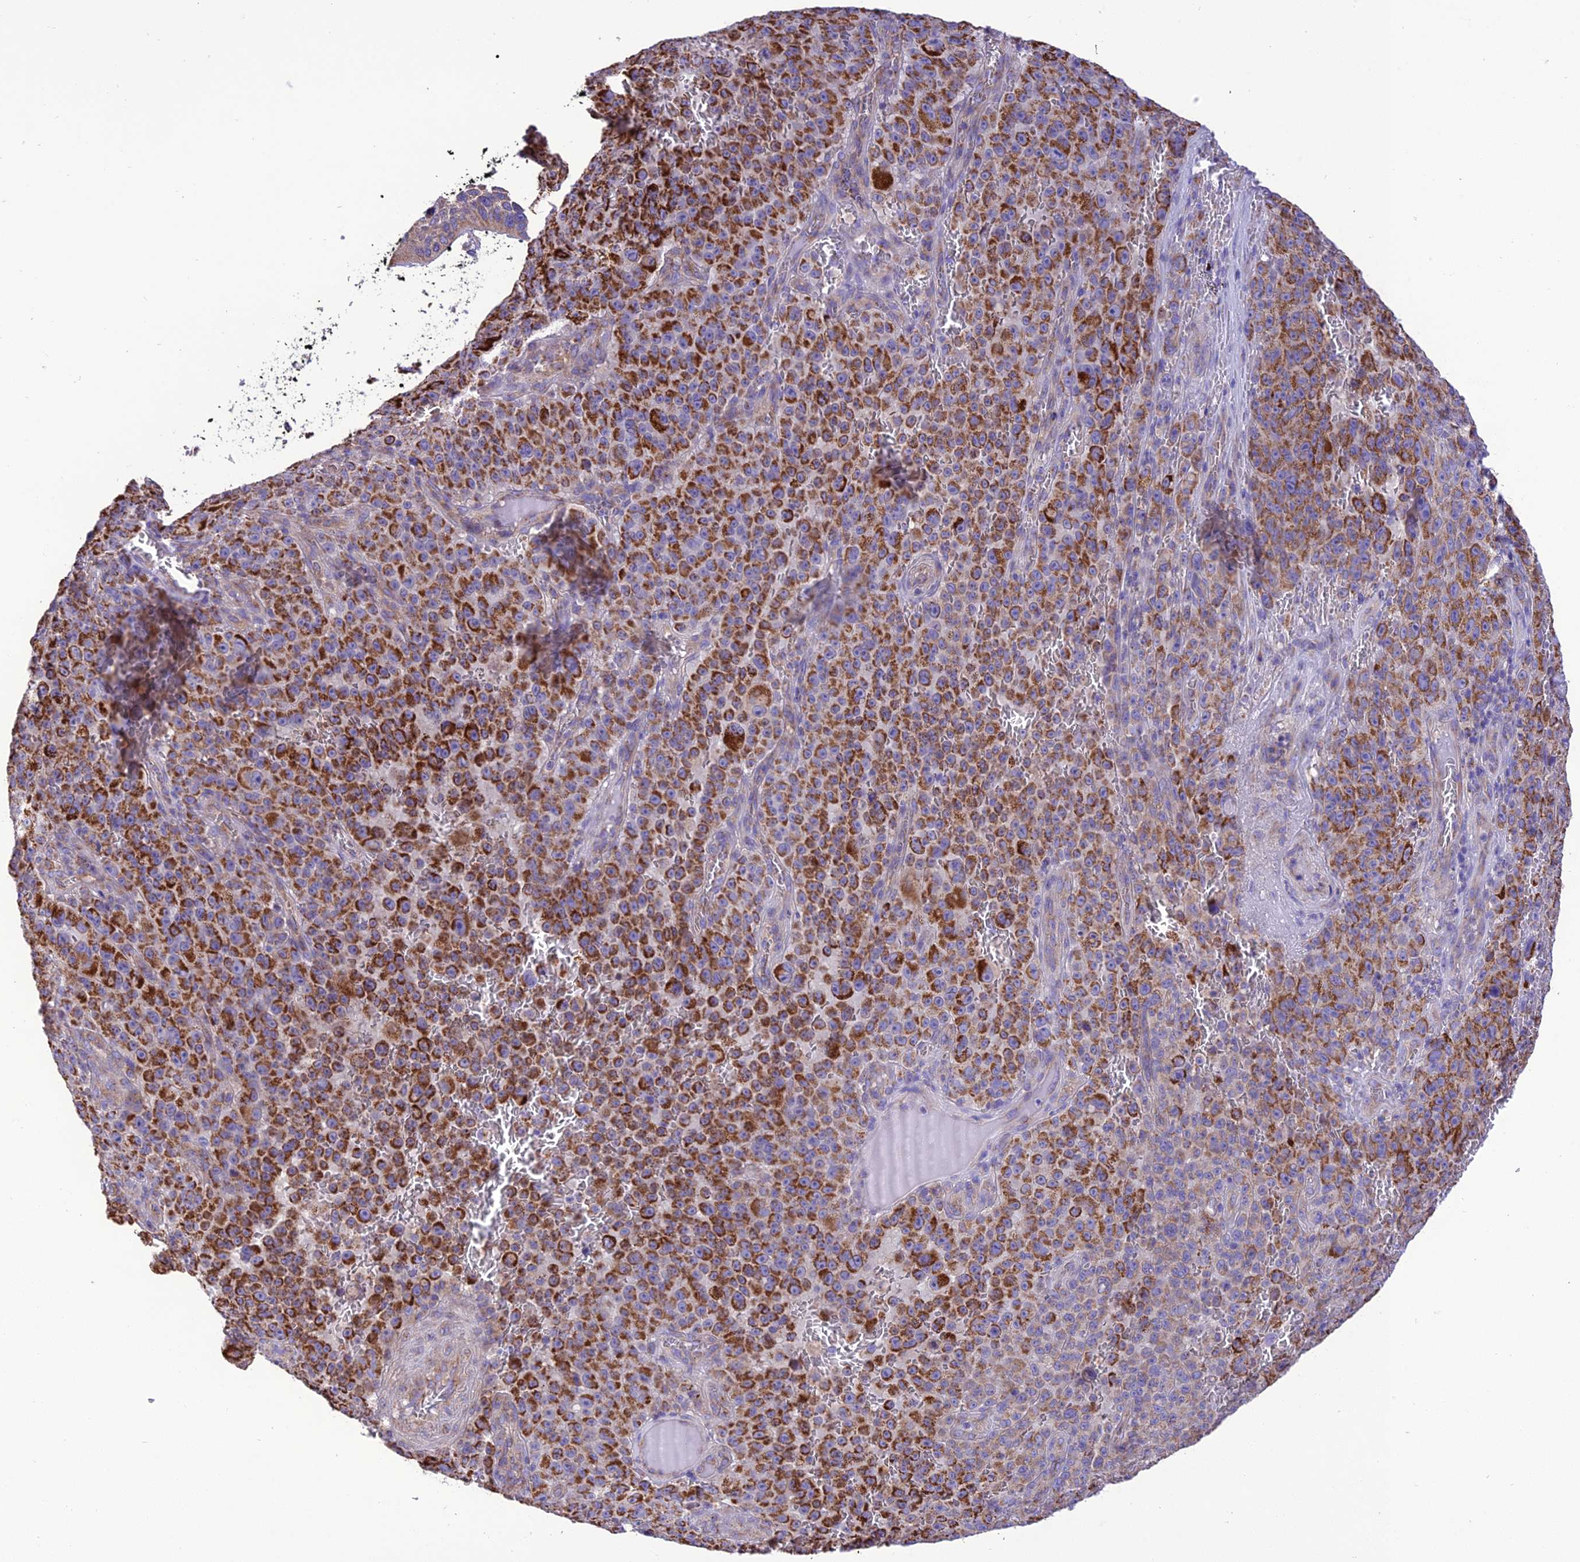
{"staining": {"intensity": "moderate", "quantity": ">75%", "location": "cytoplasmic/membranous"}, "tissue": "melanoma", "cell_type": "Tumor cells", "image_type": "cancer", "snomed": [{"axis": "morphology", "description": "Malignant melanoma, NOS"}, {"axis": "topography", "description": "Skin"}], "caption": "Malignant melanoma stained with a protein marker exhibits moderate staining in tumor cells.", "gene": "MAP3K12", "patient": {"sex": "female", "age": 82}}